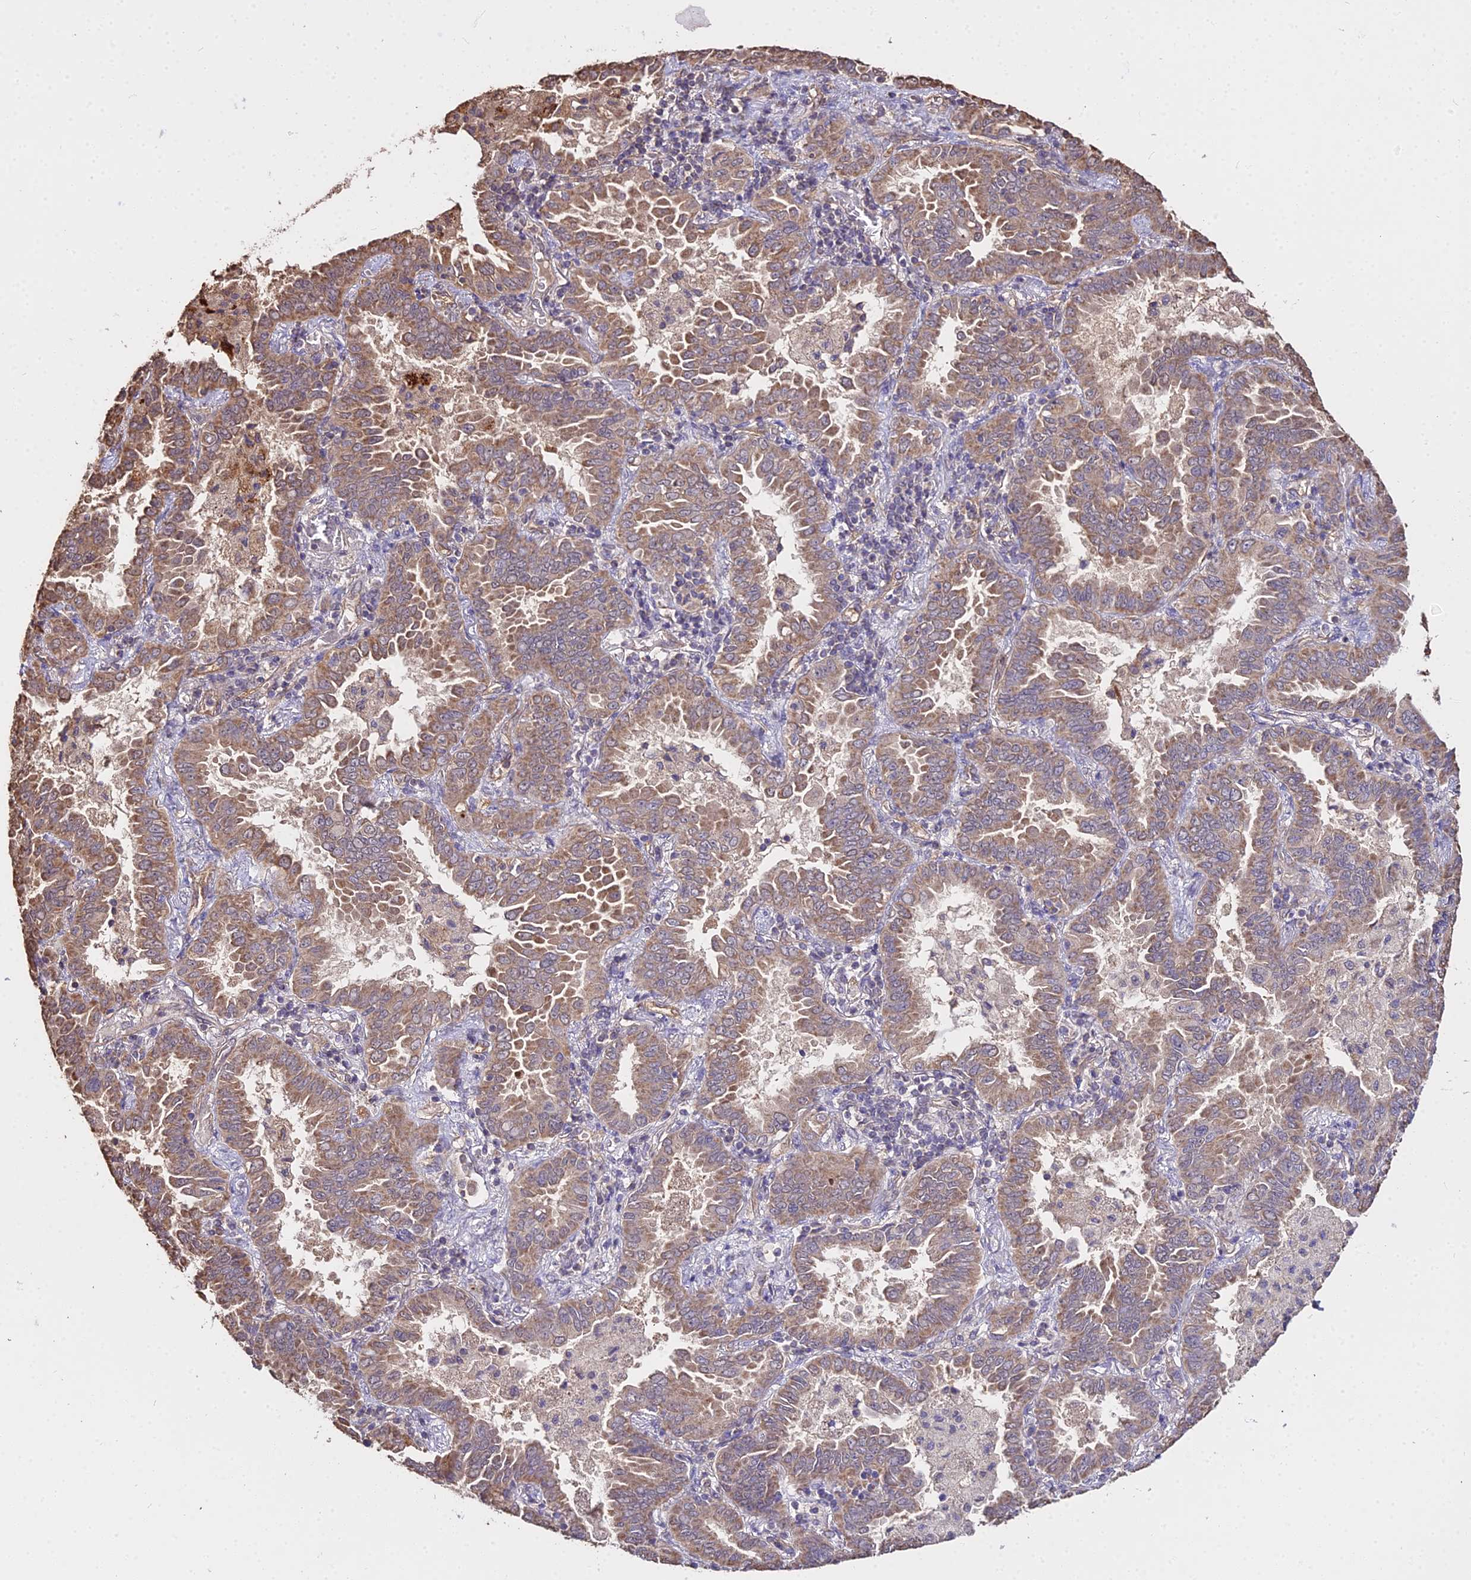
{"staining": {"intensity": "moderate", "quantity": ">75%", "location": "cytoplasmic/membranous"}, "tissue": "lung cancer", "cell_type": "Tumor cells", "image_type": "cancer", "snomed": [{"axis": "morphology", "description": "Adenocarcinoma, NOS"}, {"axis": "topography", "description": "Lung"}], "caption": "Immunohistochemical staining of human lung adenocarcinoma displays medium levels of moderate cytoplasmic/membranous expression in about >75% of tumor cells. (brown staining indicates protein expression, while blue staining denotes nuclei).", "gene": "METTL13", "patient": {"sex": "male", "age": 64}}